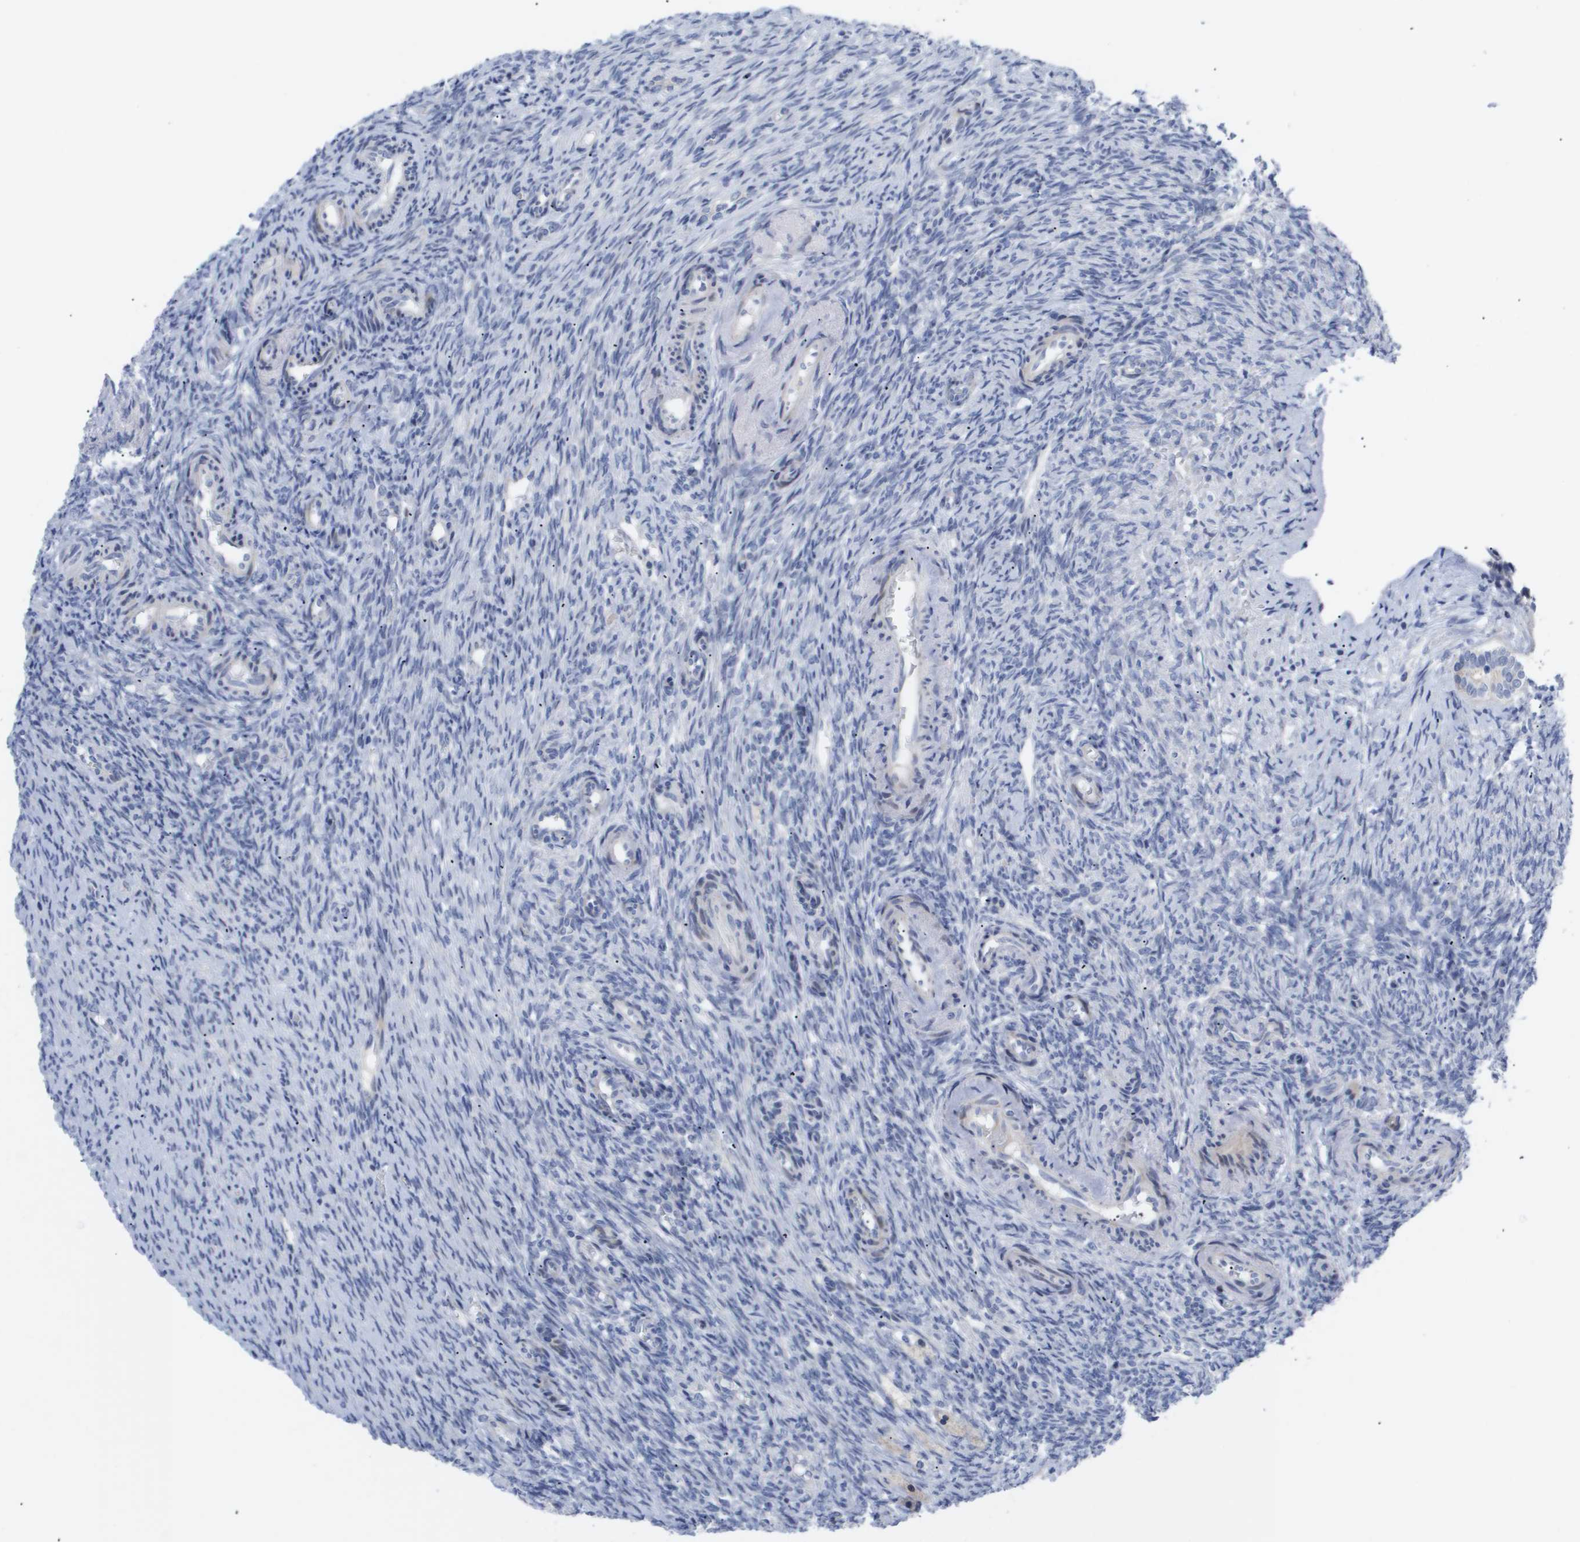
{"staining": {"intensity": "negative", "quantity": "none", "location": "none"}, "tissue": "ovary", "cell_type": "Ovarian stroma cells", "image_type": "normal", "snomed": [{"axis": "morphology", "description": "Normal tissue, NOS"}, {"axis": "topography", "description": "Ovary"}], "caption": "High magnification brightfield microscopy of unremarkable ovary stained with DAB (3,3'-diaminobenzidine) (brown) and counterstained with hematoxylin (blue): ovarian stroma cells show no significant positivity. The staining was performed using DAB (3,3'-diaminobenzidine) to visualize the protein expression in brown, while the nuclei were stained in blue with hematoxylin (Magnification: 20x).", "gene": "CAV3", "patient": {"sex": "female", "age": 41}}